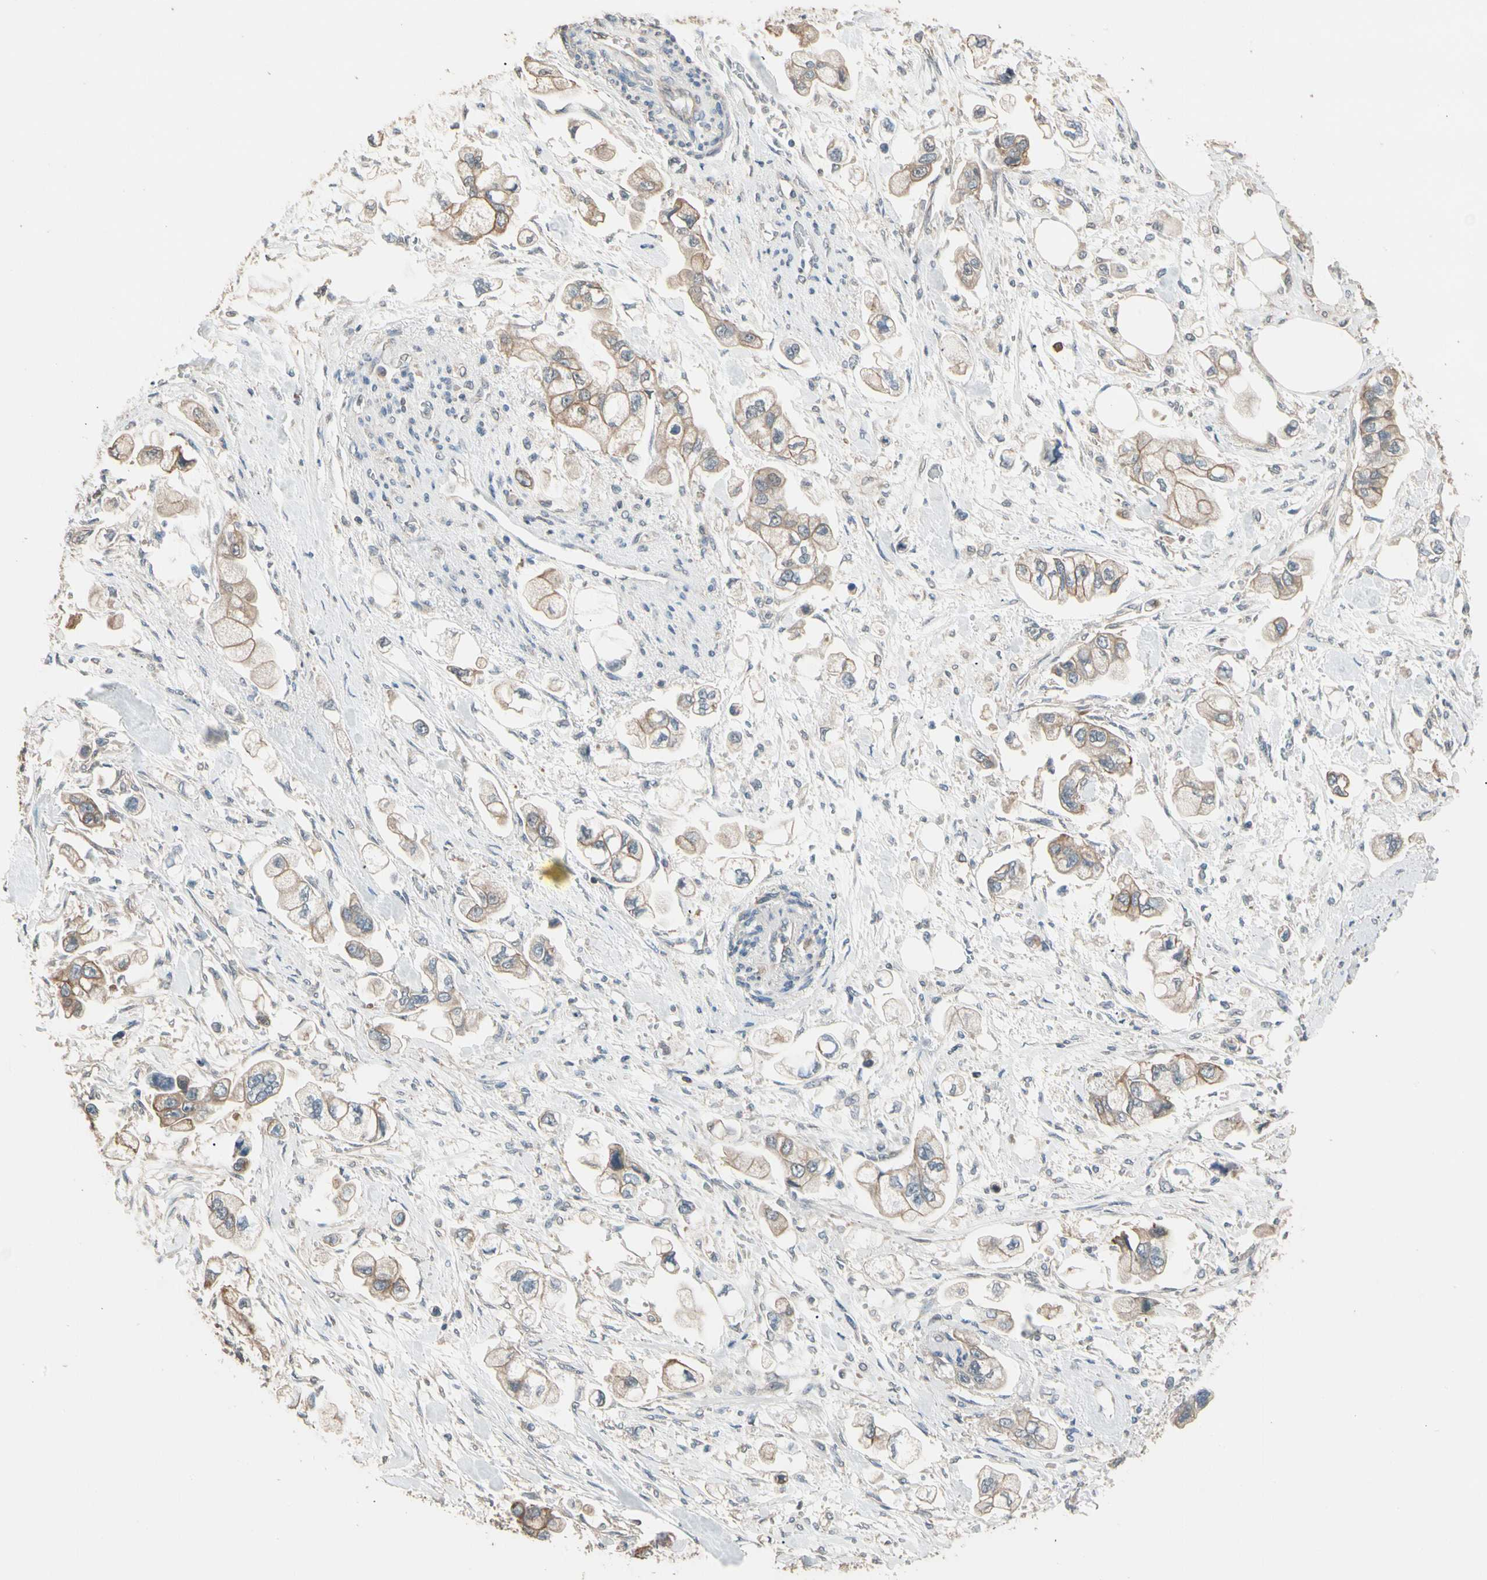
{"staining": {"intensity": "weak", "quantity": ">75%", "location": "cytoplasmic/membranous"}, "tissue": "stomach cancer", "cell_type": "Tumor cells", "image_type": "cancer", "snomed": [{"axis": "morphology", "description": "Adenocarcinoma, NOS"}, {"axis": "topography", "description": "Stomach"}], "caption": "Stomach cancer stained with a brown dye demonstrates weak cytoplasmic/membranous positive expression in about >75% of tumor cells.", "gene": "MAP3K7", "patient": {"sex": "male", "age": 62}}